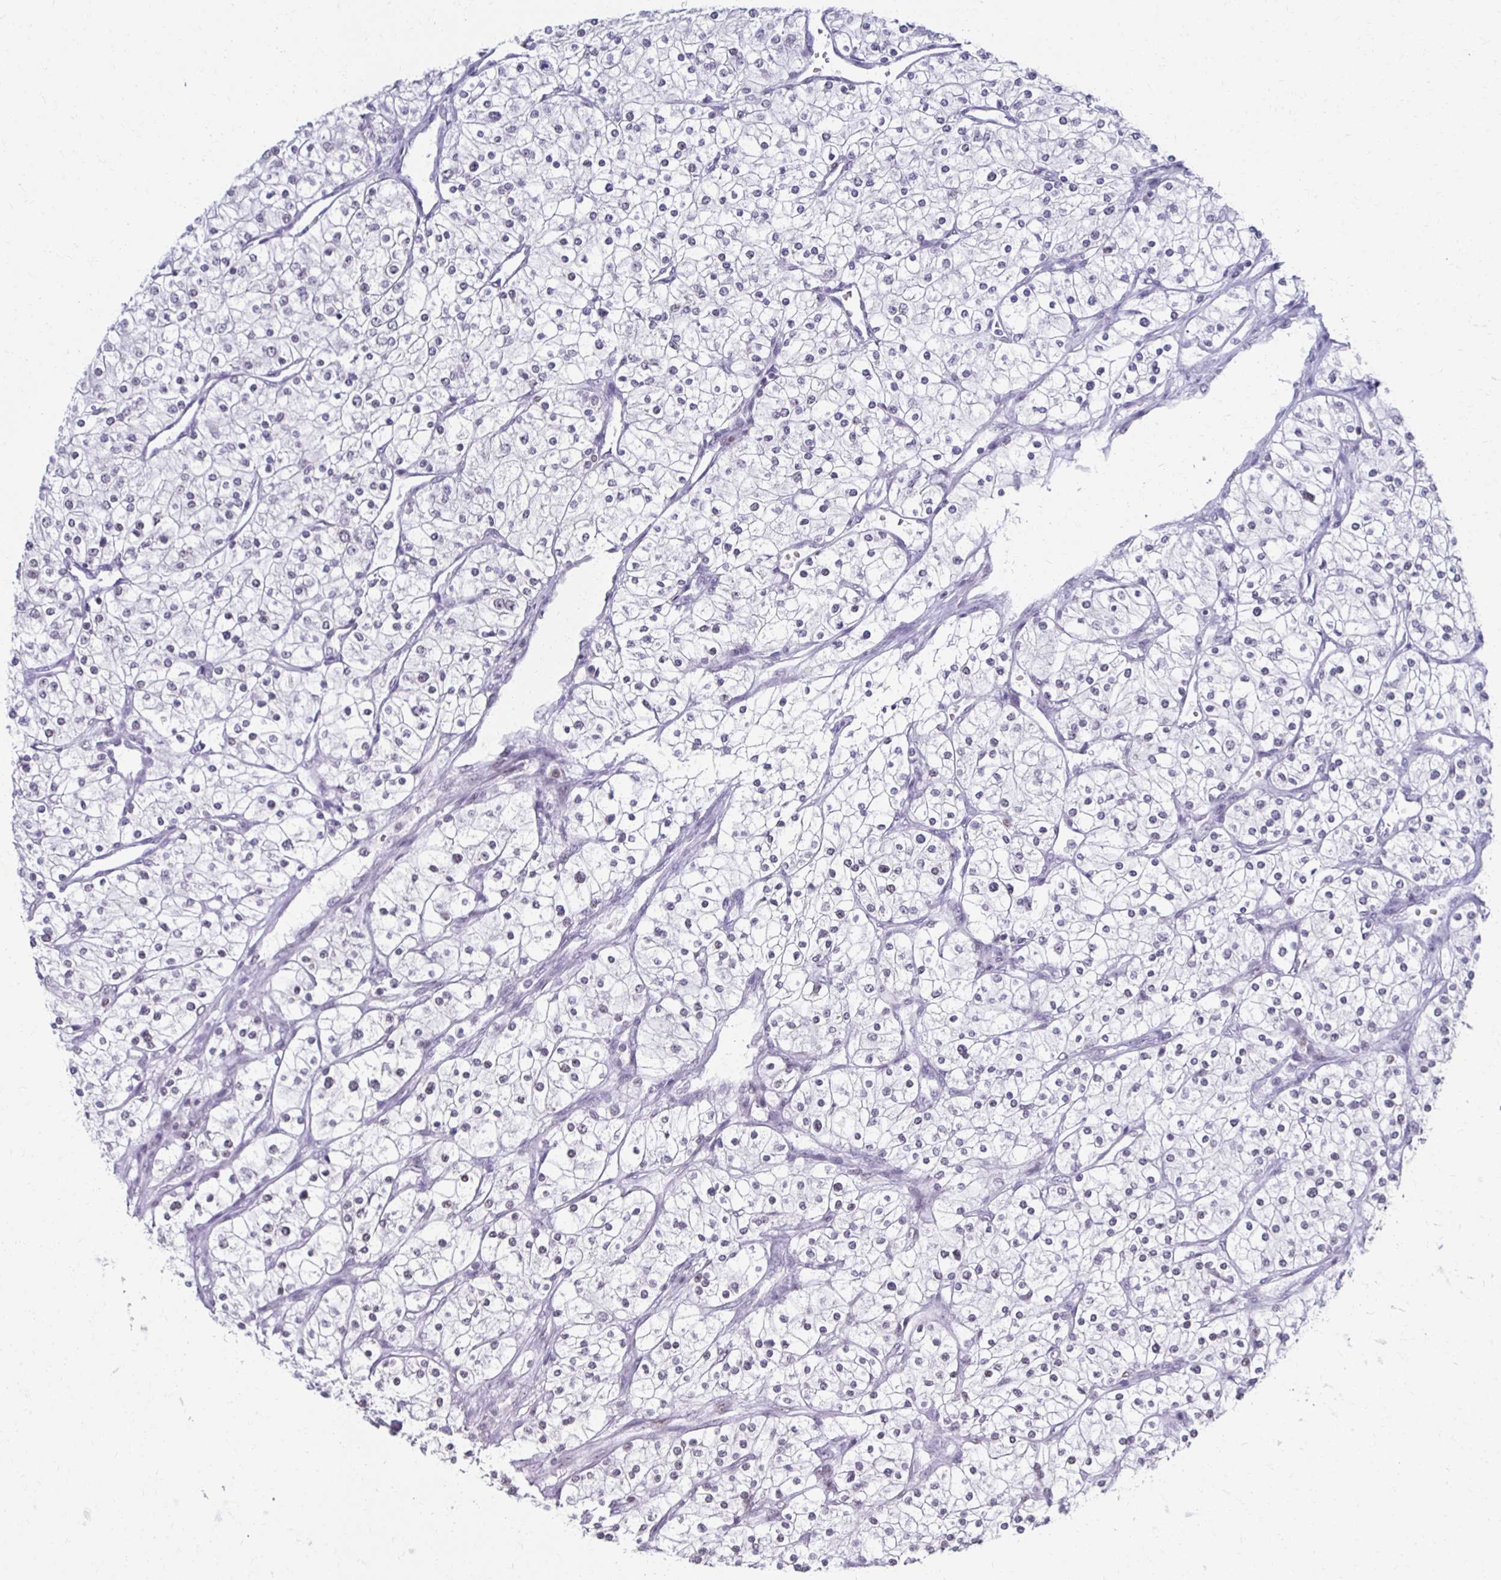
{"staining": {"intensity": "negative", "quantity": "none", "location": "none"}, "tissue": "renal cancer", "cell_type": "Tumor cells", "image_type": "cancer", "snomed": [{"axis": "morphology", "description": "Adenocarcinoma, NOS"}, {"axis": "topography", "description": "Kidney"}], "caption": "Tumor cells show no significant staining in adenocarcinoma (renal).", "gene": "IRF7", "patient": {"sex": "male", "age": 80}}